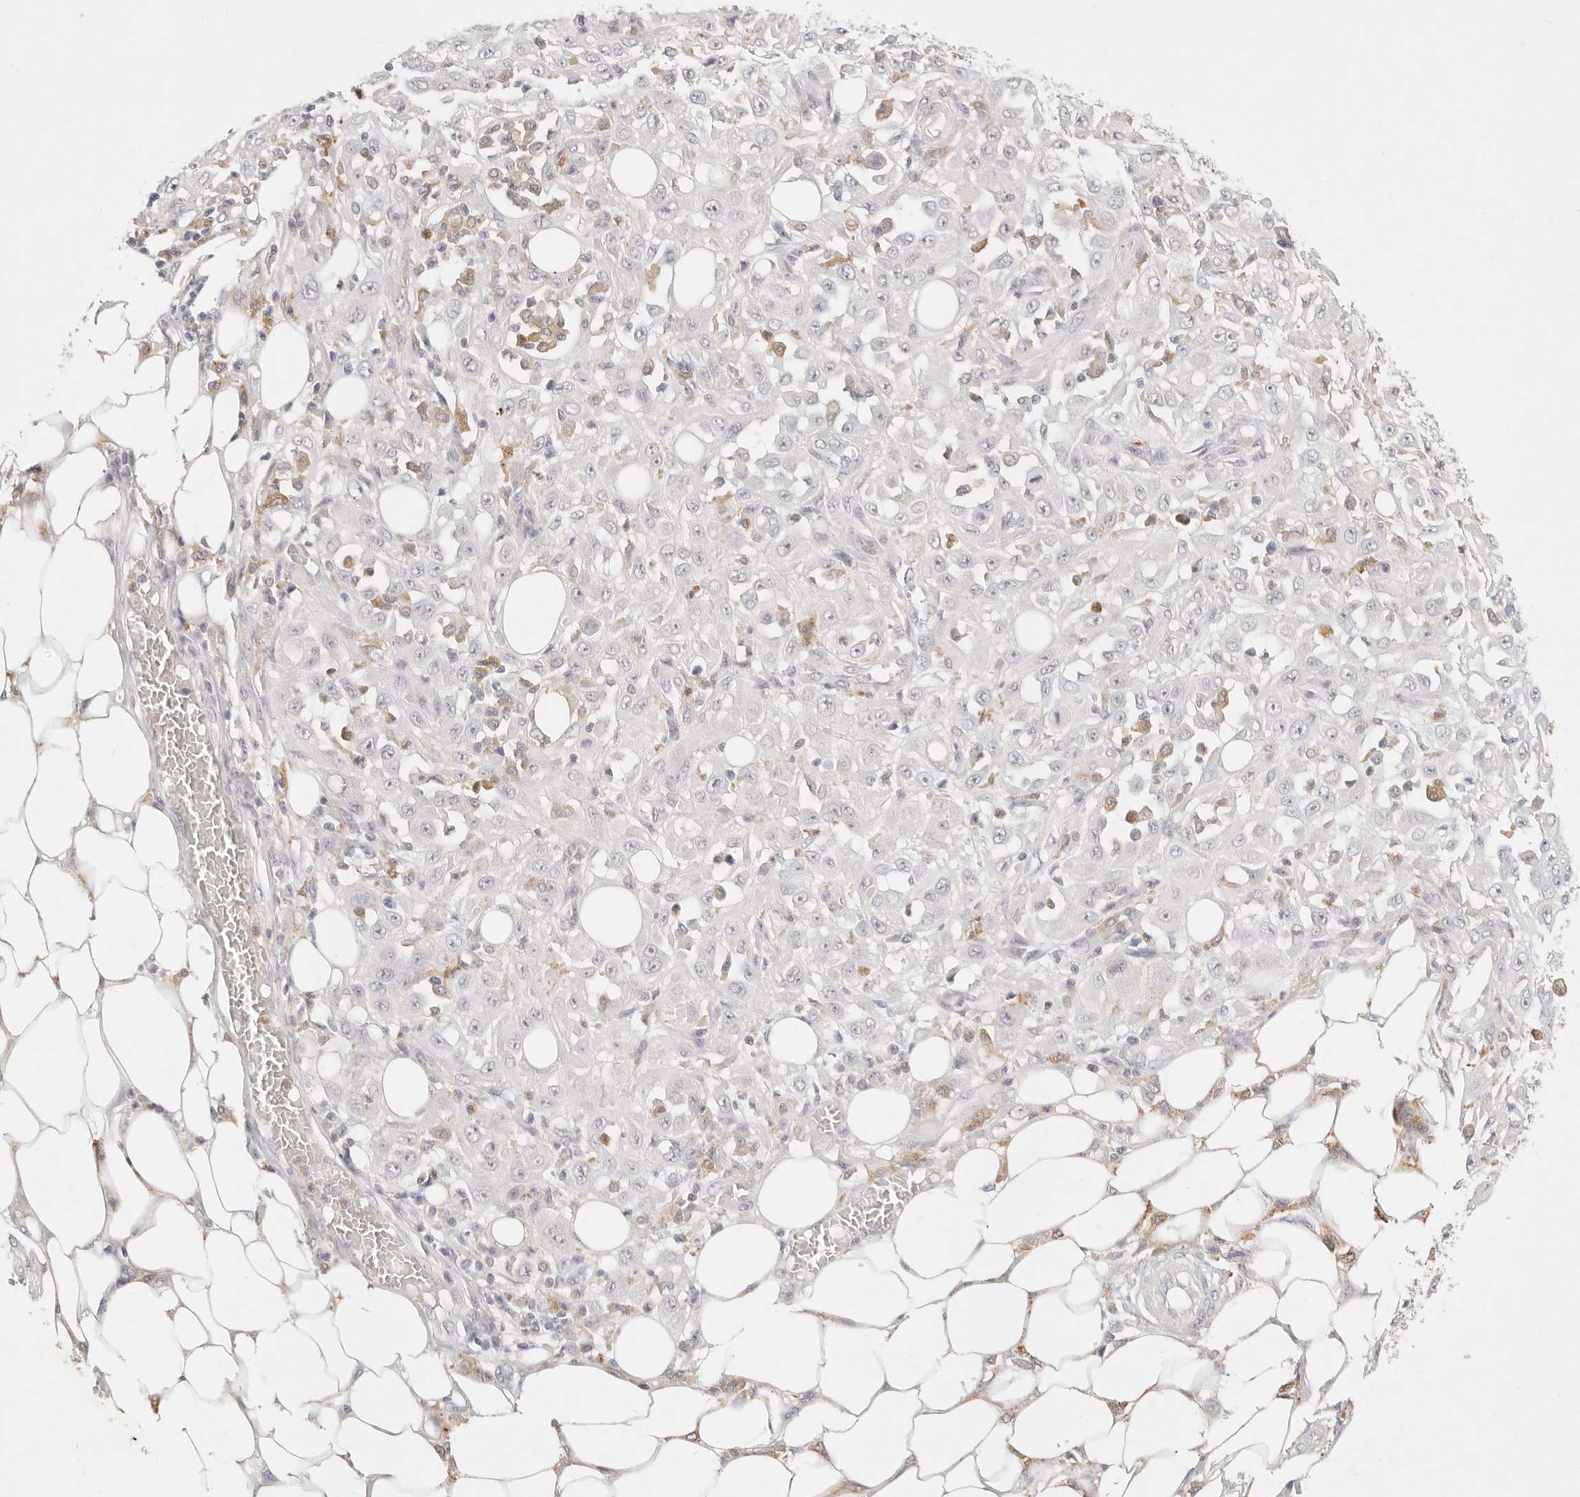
{"staining": {"intensity": "negative", "quantity": "none", "location": "none"}, "tissue": "skin cancer", "cell_type": "Tumor cells", "image_type": "cancer", "snomed": [{"axis": "morphology", "description": "Squamous cell carcinoma, NOS"}, {"axis": "morphology", "description": "Squamous cell carcinoma, metastatic, NOS"}, {"axis": "topography", "description": "Skin"}, {"axis": "topography", "description": "Lymph node"}], "caption": "High power microscopy histopathology image of an immunohistochemistry (IHC) histopathology image of skin cancer, revealing no significant expression in tumor cells.", "gene": "GPR84", "patient": {"sex": "male", "age": 75}}